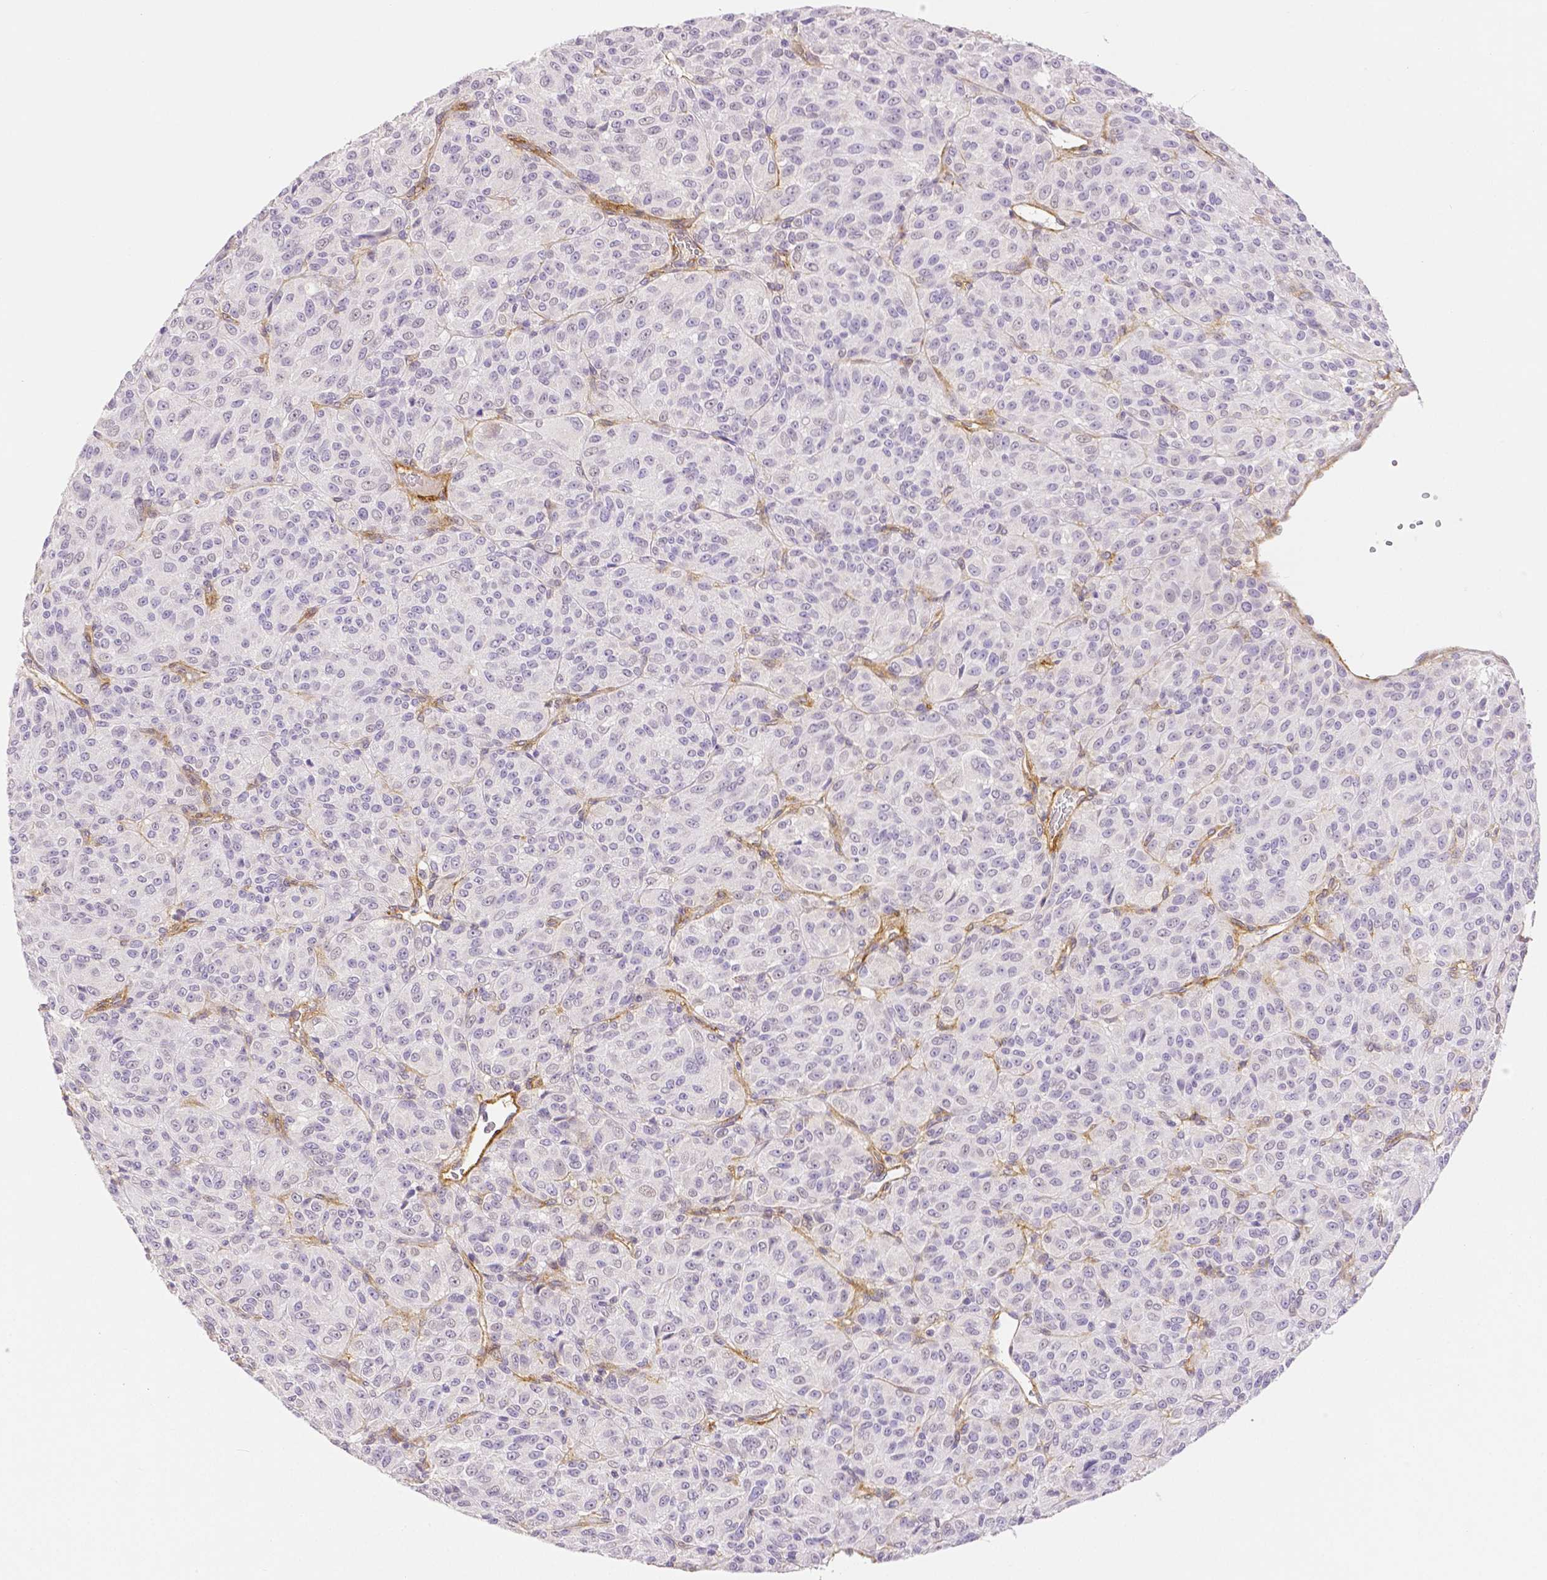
{"staining": {"intensity": "negative", "quantity": "none", "location": "none"}, "tissue": "melanoma", "cell_type": "Tumor cells", "image_type": "cancer", "snomed": [{"axis": "morphology", "description": "Malignant melanoma, Metastatic site"}, {"axis": "topography", "description": "Brain"}], "caption": "IHC of malignant melanoma (metastatic site) demonstrates no staining in tumor cells.", "gene": "THY1", "patient": {"sex": "female", "age": 56}}